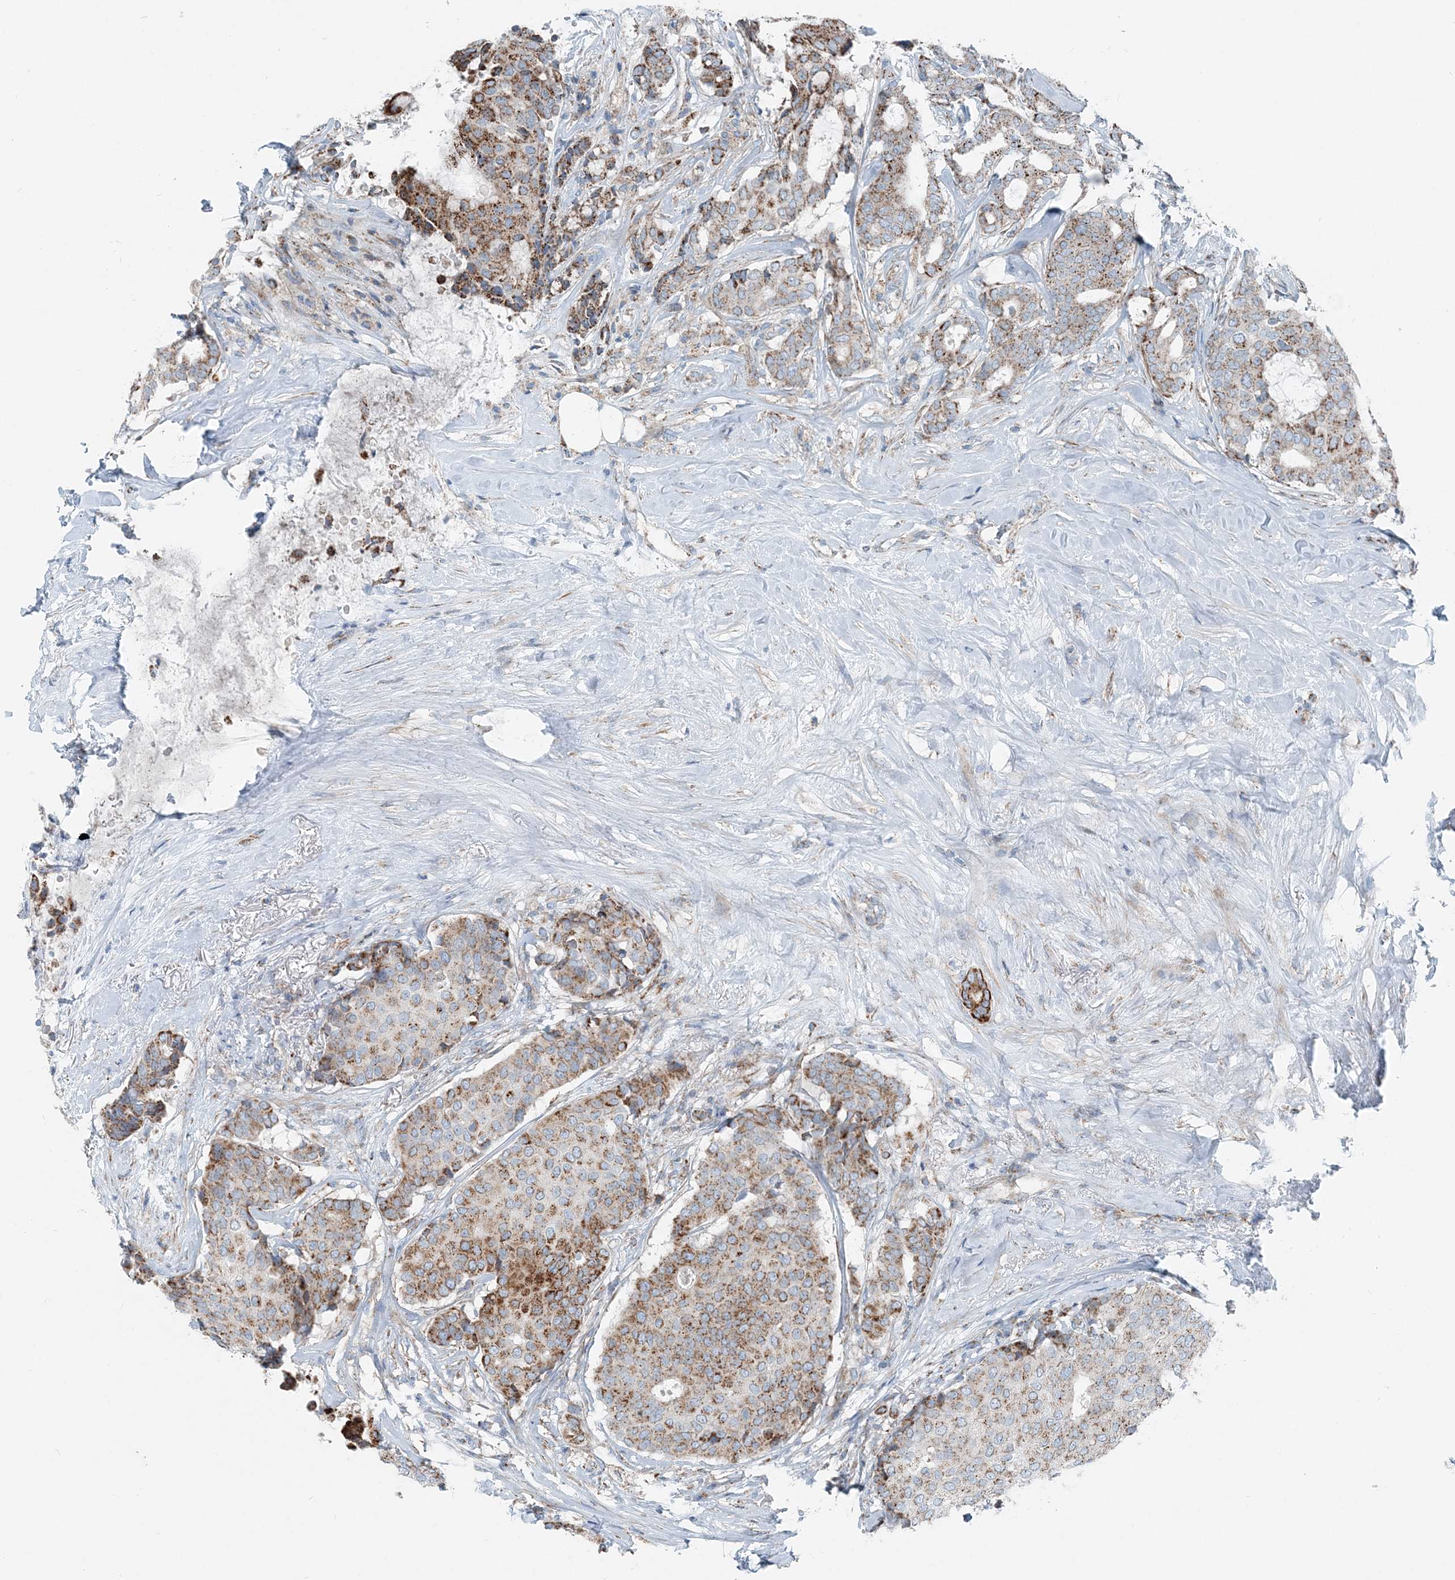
{"staining": {"intensity": "strong", "quantity": ">75%", "location": "cytoplasmic/membranous"}, "tissue": "breast cancer", "cell_type": "Tumor cells", "image_type": "cancer", "snomed": [{"axis": "morphology", "description": "Duct carcinoma"}, {"axis": "topography", "description": "Breast"}], "caption": "Immunohistochemical staining of human breast cancer (intraductal carcinoma) displays high levels of strong cytoplasmic/membranous protein staining in approximately >75% of tumor cells.", "gene": "INTU", "patient": {"sex": "female", "age": 75}}